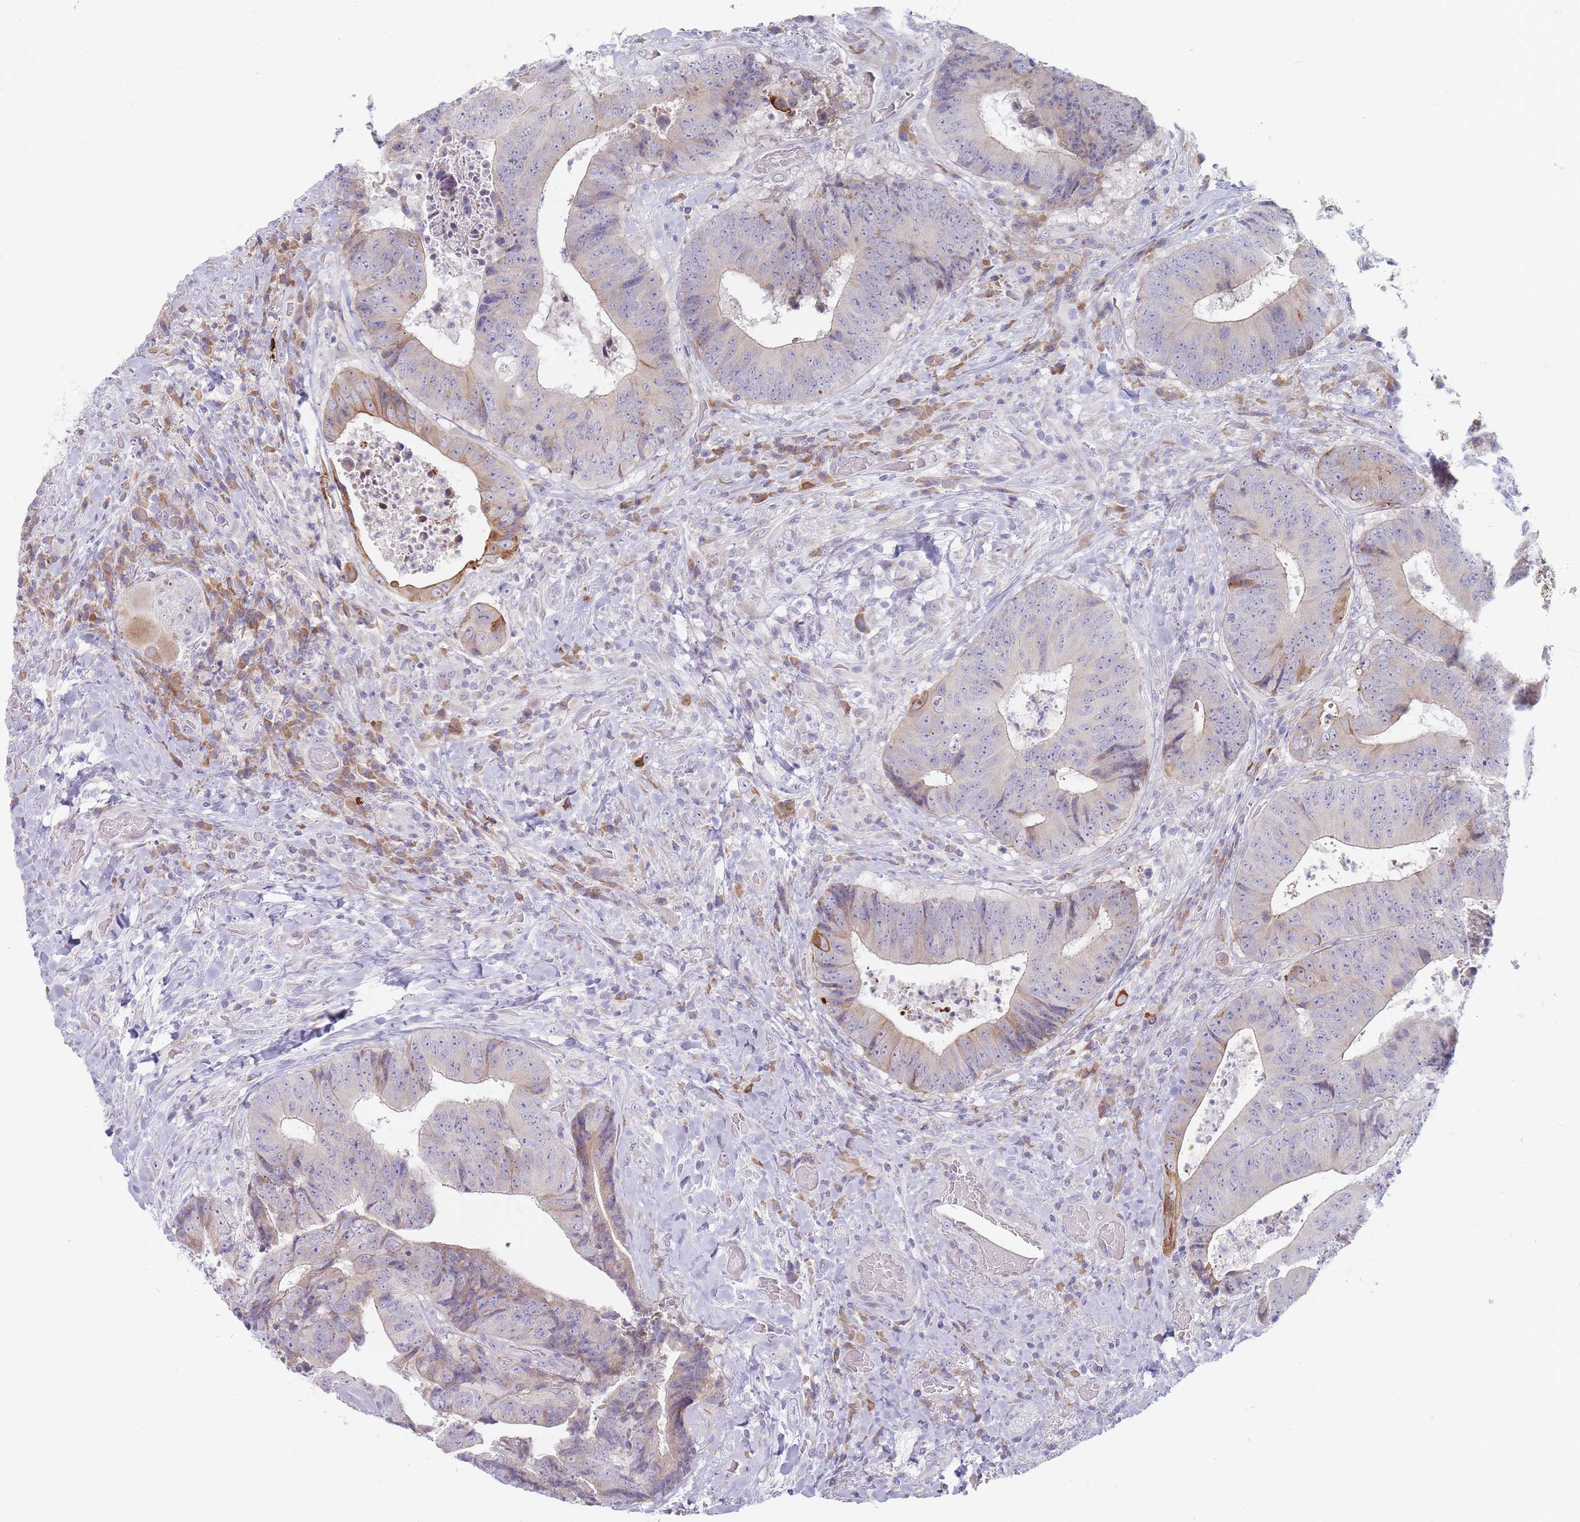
{"staining": {"intensity": "weak", "quantity": "<25%", "location": "cytoplasmic/membranous"}, "tissue": "colorectal cancer", "cell_type": "Tumor cells", "image_type": "cancer", "snomed": [{"axis": "morphology", "description": "Adenocarcinoma, NOS"}, {"axis": "topography", "description": "Rectum"}], "caption": "Immunohistochemistry micrograph of human adenocarcinoma (colorectal) stained for a protein (brown), which exhibits no expression in tumor cells.", "gene": "SPATS1", "patient": {"sex": "male", "age": 72}}